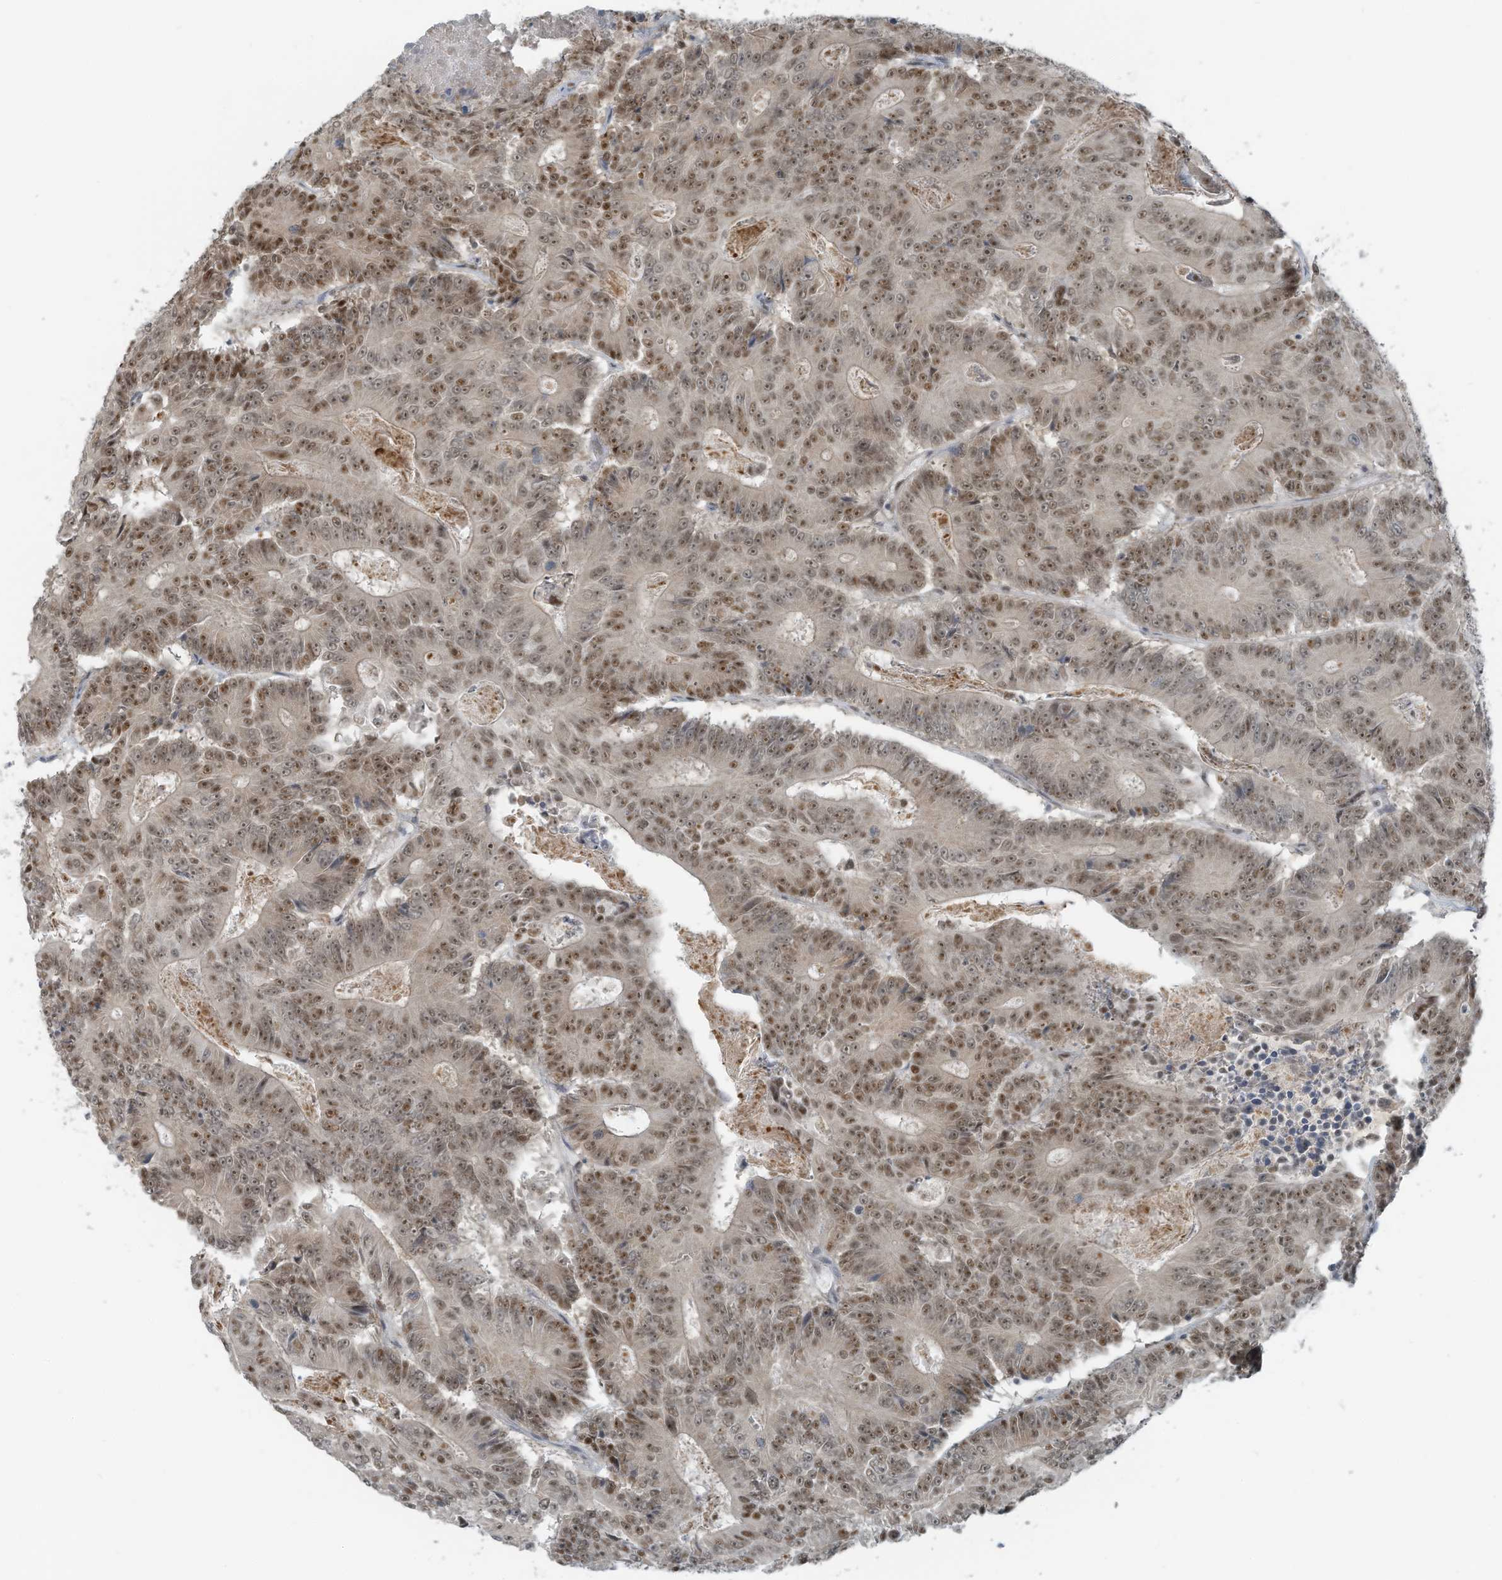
{"staining": {"intensity": "moderate", "quantity": ">75%", "location": "nuclear"}, "tissue": "colorectal cancer", "cell_type": "Tumor cells", "image_type": "cancer", "snomed": [{"axis": "morphology", "description": "Adenocarcinoma, NOS"}, {"axis": "topography", "description": "Colon"}], "caption": "Brown immunohistochemical staining in human colorectal cancer exhibits moderate nuclear positivity in approximately >75% of tumor cells.", "gene": "WRNIP1", "patient": {"sex": "male", "age": 83}}